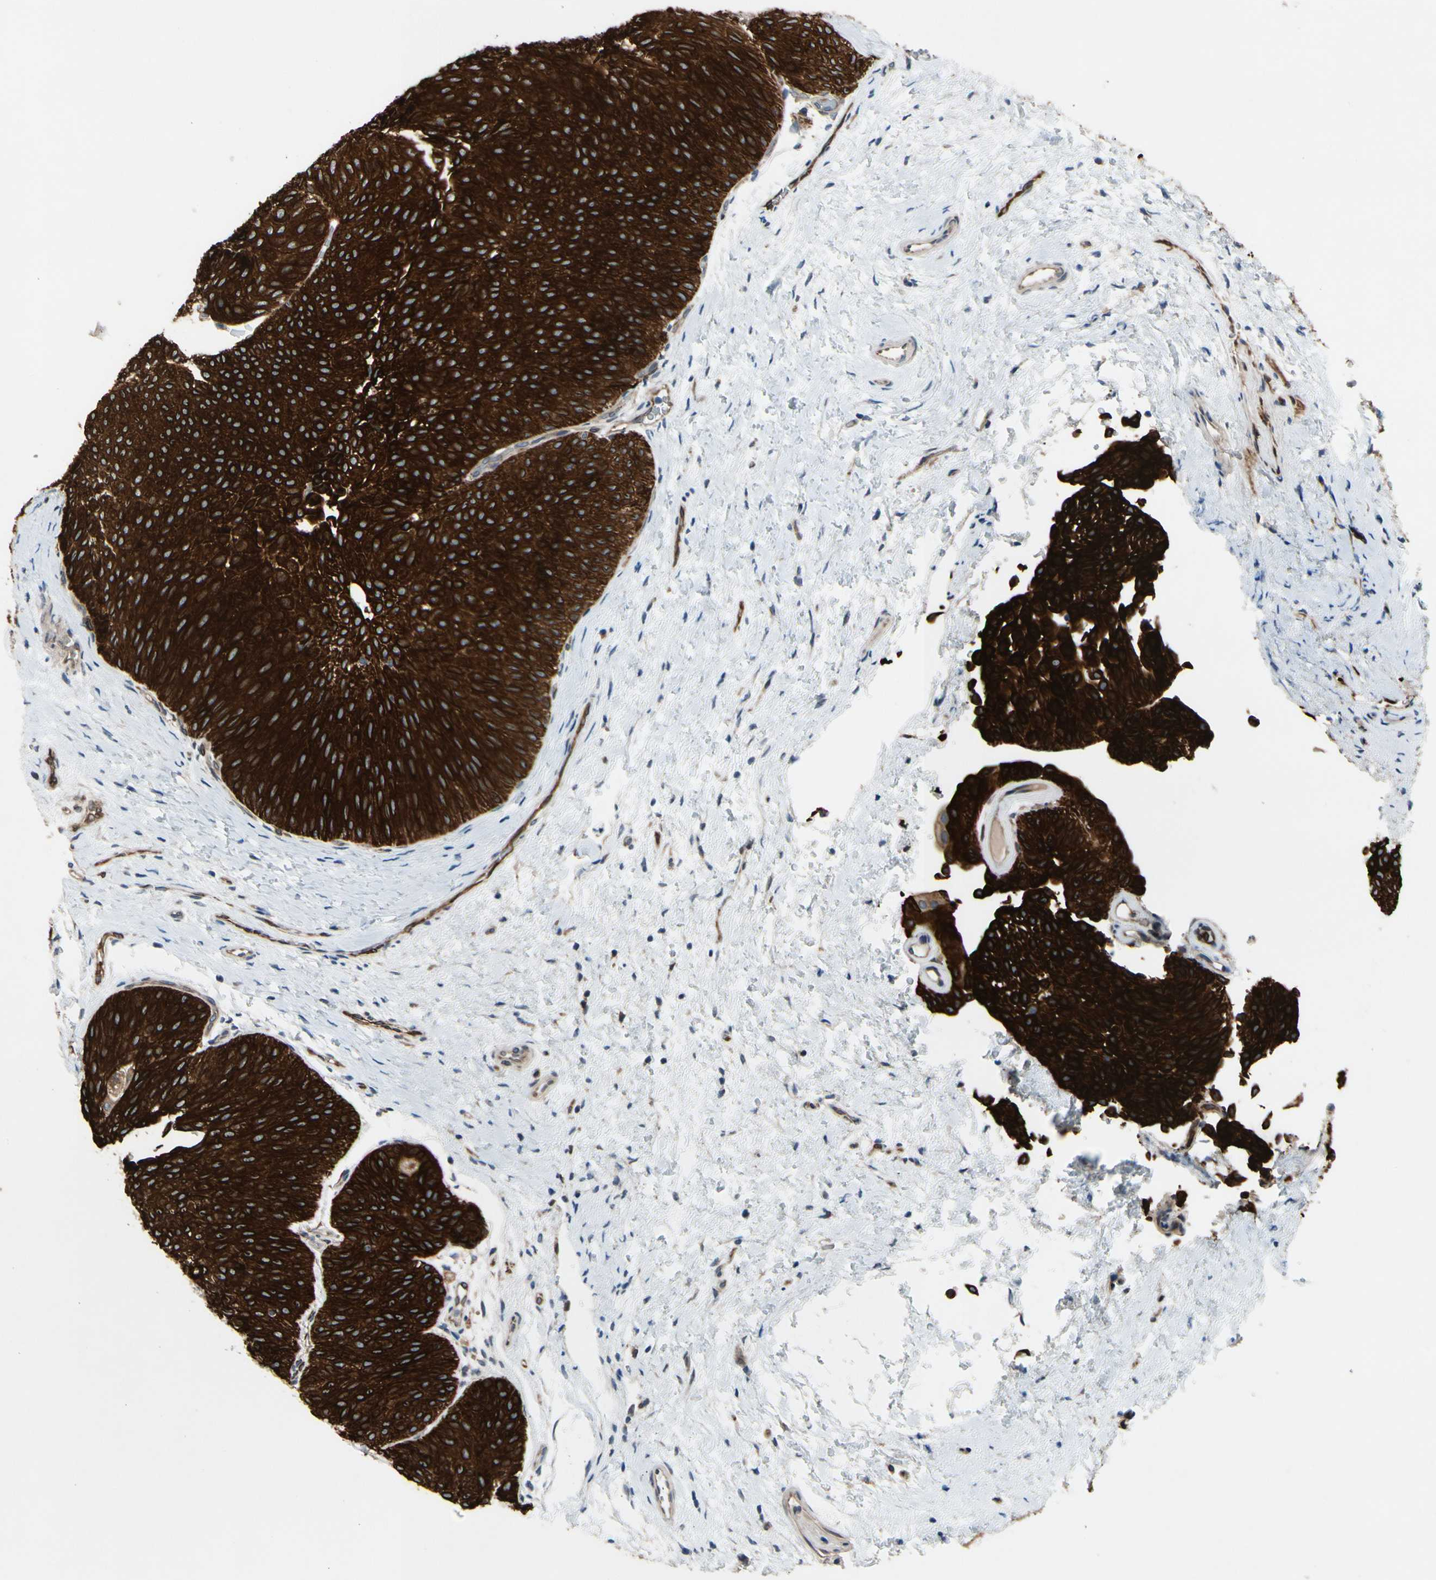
{"staining": {"intensity": "strong", "quantity": ">75%", "location": "cytoplasmic/membranous"}, "tissue": "urothelial cancer", "cell_type": "Tumor cells", "image_type": "cancer", "snomed": [{"axis": "morphology", "description": "Urothelial carcinoma, Low grade"}, {"axis": "topography", "description": "Urinary bladder"}], "caption": "There is high levels of strong cytoplasmic/membranous expression in tumor cells of urothelial carcinoma (low-grade), as demonstrated by immunohistochemical staining (brown color).", "gene": "PRXL2A", "patient": {"sex": "female", "age": 60}}